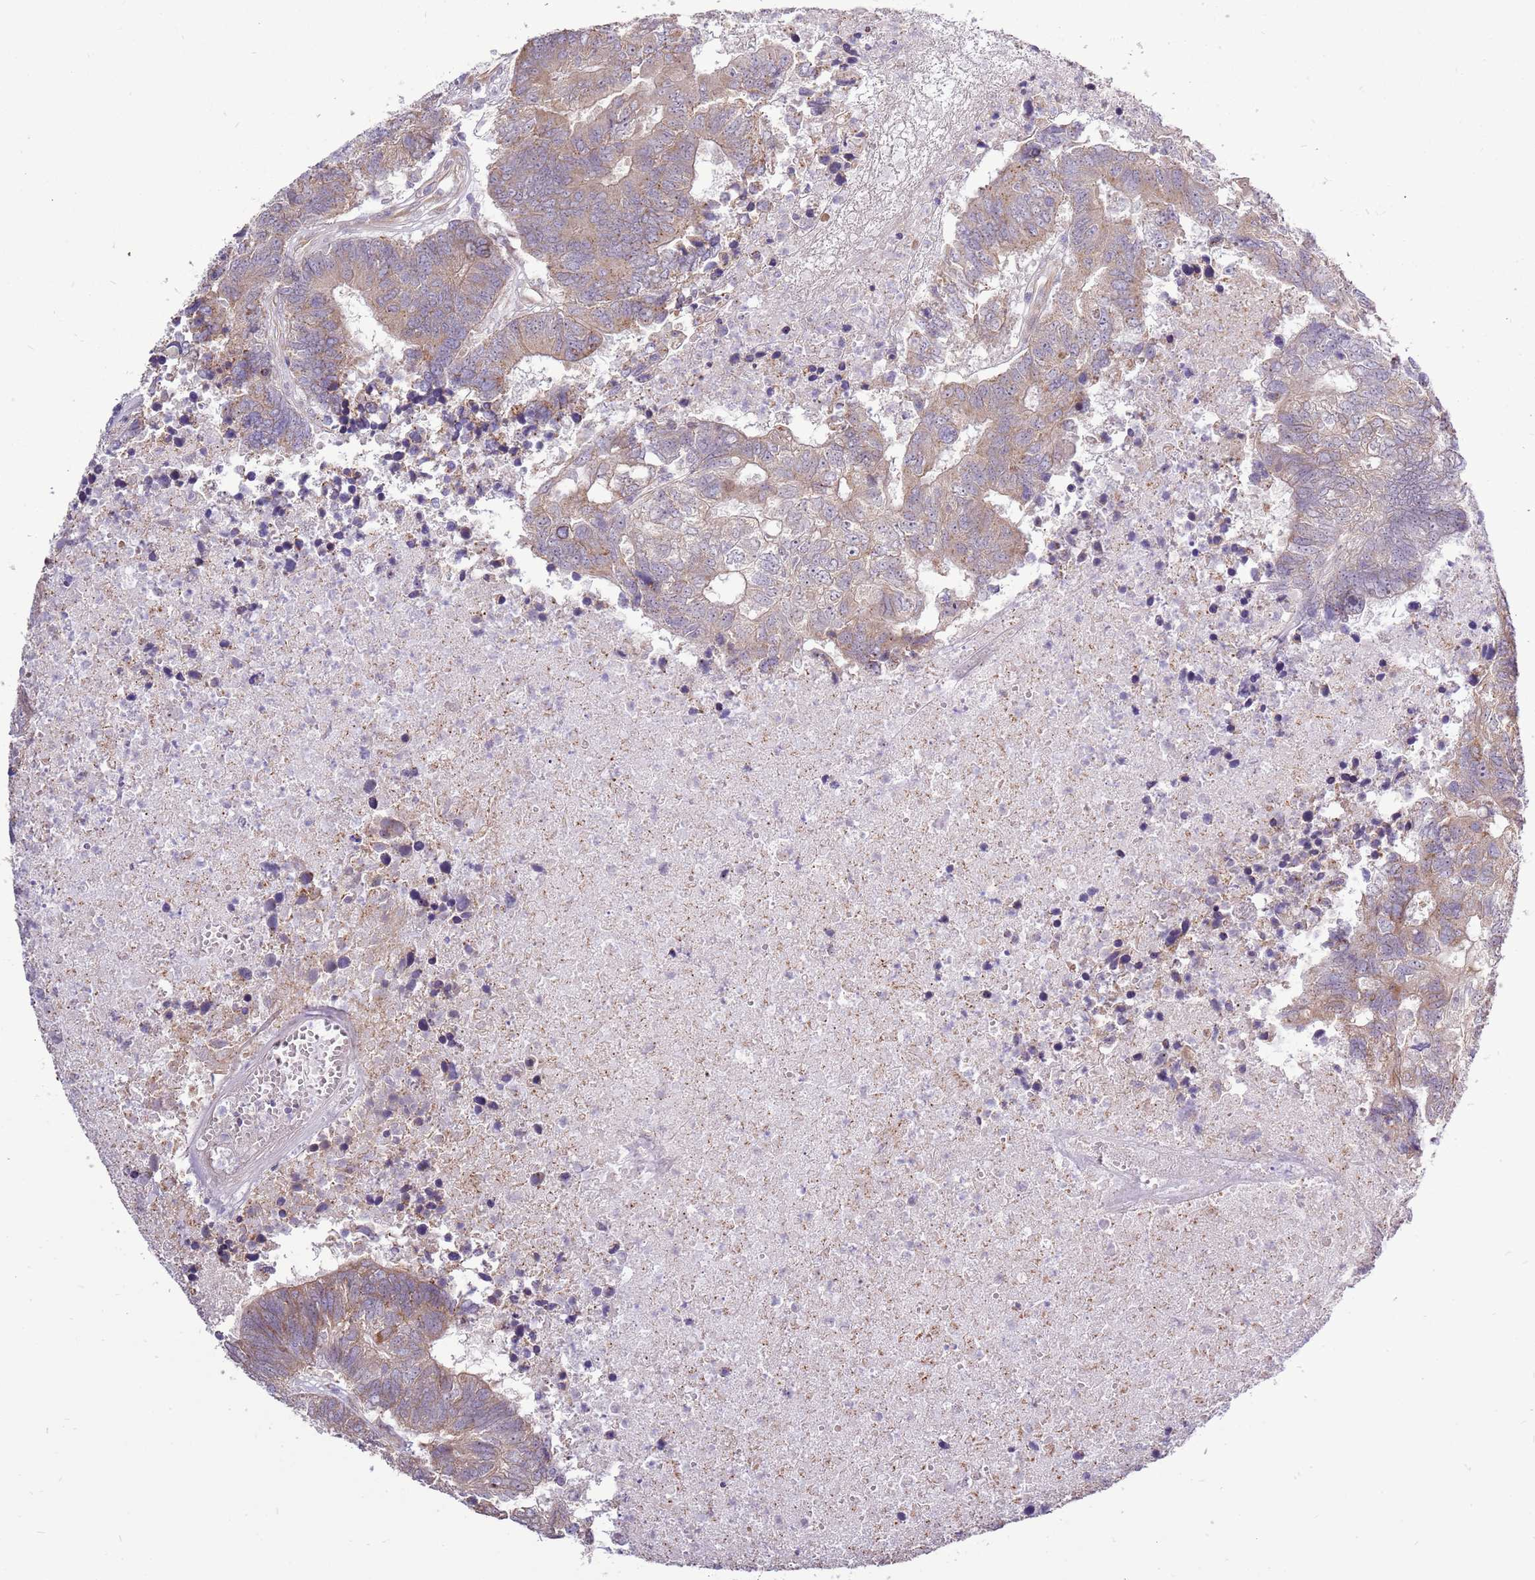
{"staining": {"intensity": "moderate", "quantity": "25%-75%", "location": "cytoplasmic/membranous"}, "tissue": "colorectal cancer", "cell_type": "Tumor cells", "image_type": "cancer", "snomed": [{"axis": "morphology", "description": "Adenocarcinoma, NOS"}, {"axis": "topography", "description": "Colon"}], "caption": "IHC (DAB (3,3'-diaminobenzidine)) staining of human adenocarcinoma (colorectal) reveals moderate cytoplasmic/membranous protein positivity in approximately 25%-75% of tumor cells.", "gene": "UGGT2", "patient": {"sex": "female", "age": 48}}